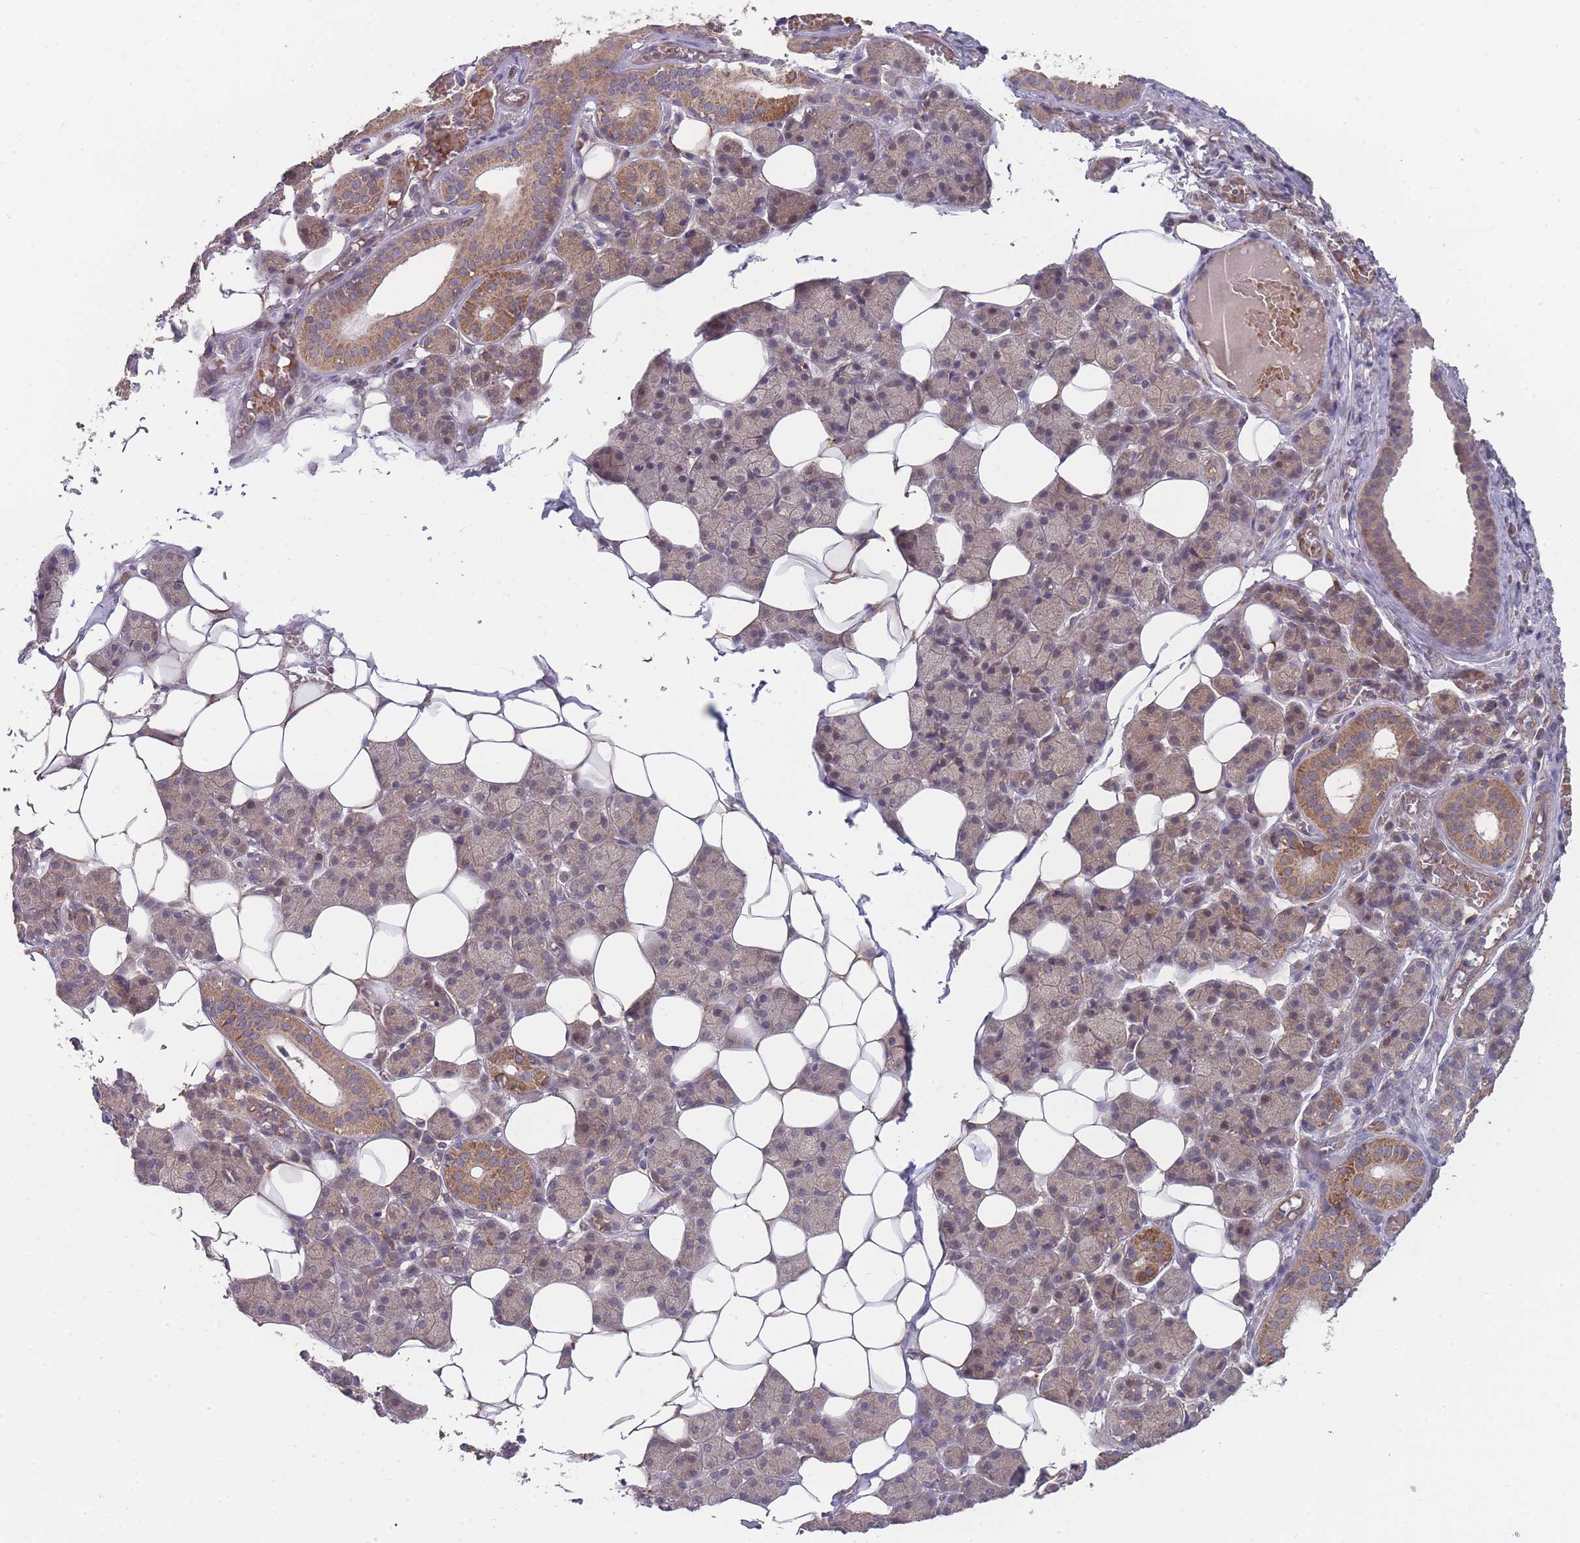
{"staining": {"intensity": "moderate", "quantity": "25%-75%", "location": "cytoplasmic/membranous"}, "tissue": "salivary gland", "cell_type": "Glandular cells", "image_type": "normal", "snomed": [{"axis": "morphology", "description": "Normal tissue, NOS"}, {"axis": "topography", "description": "Salivary gland"}], "caption": "Protein positivity by IHC shows moderate cytoplasmic/membranous positivity in approximately 25%-75% of glandular cells in unremarkable salivary gland.", "gene": "SLC35B4", "patient": {"sex": "female", "age": 33}}